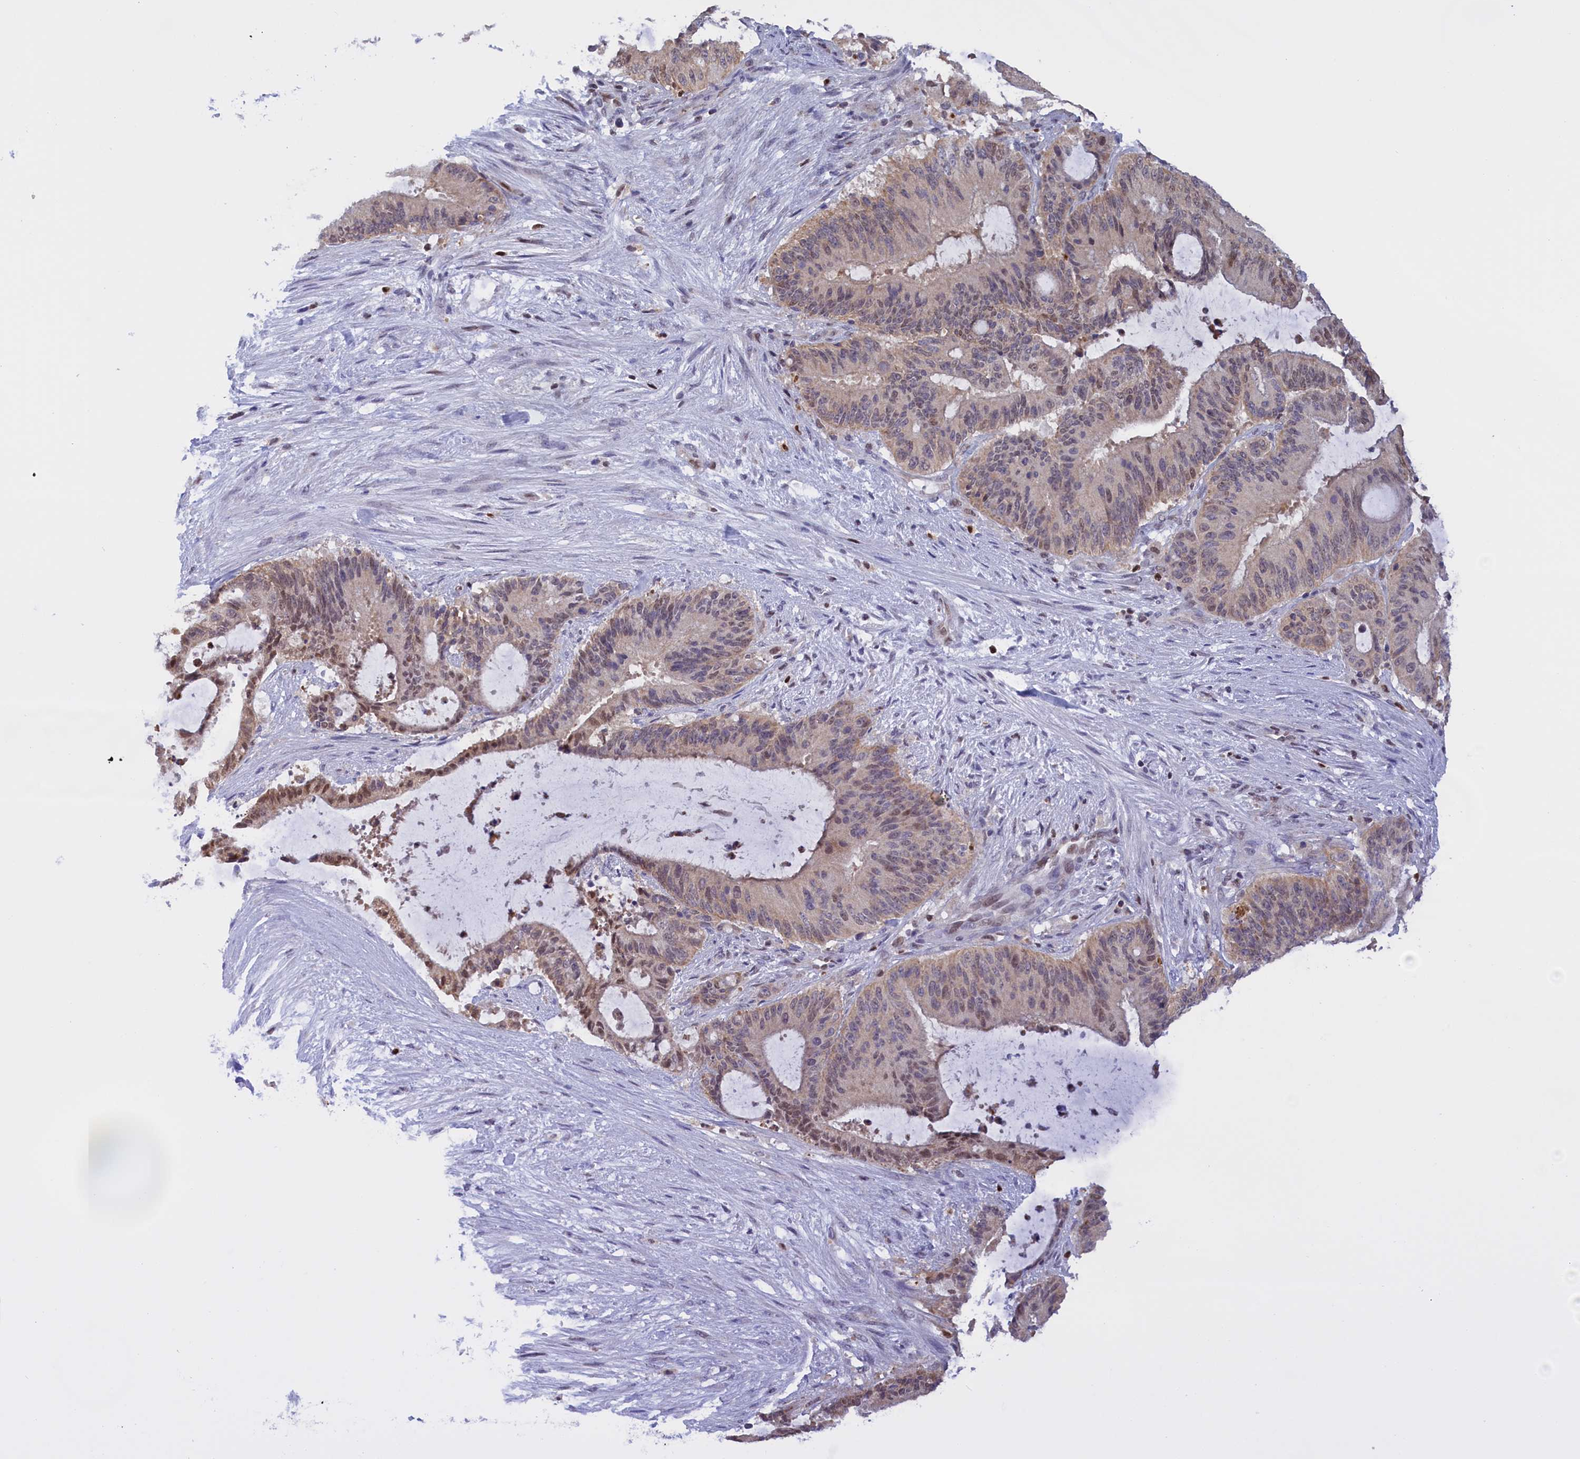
{"staining": {"intensity": "moderate", "quantity": "<25%", "location": "nuclear"}, "tissue": "liver cancer", "cell_type": "Tumor cells", "image_type": "cancer", "snomed": [{"axis": "morphology", "description": "Normal tissue, NOS"}, {"axis": "morphology", "description": "Cholangiocarcinoma"}, {"axis": "topography", "description": "Liver"}, {"axis": "topography", "description": "Peripheral nerve tissue"}], "caption": "Cholangiocarcinoma (liver) was stained to show a protein in brown. There is low levels of moderate nuclear positivity in approximately <25% of tumor cells.", "gene": "IZUMO2", "patient": {"sex": "female", "age": 73}}